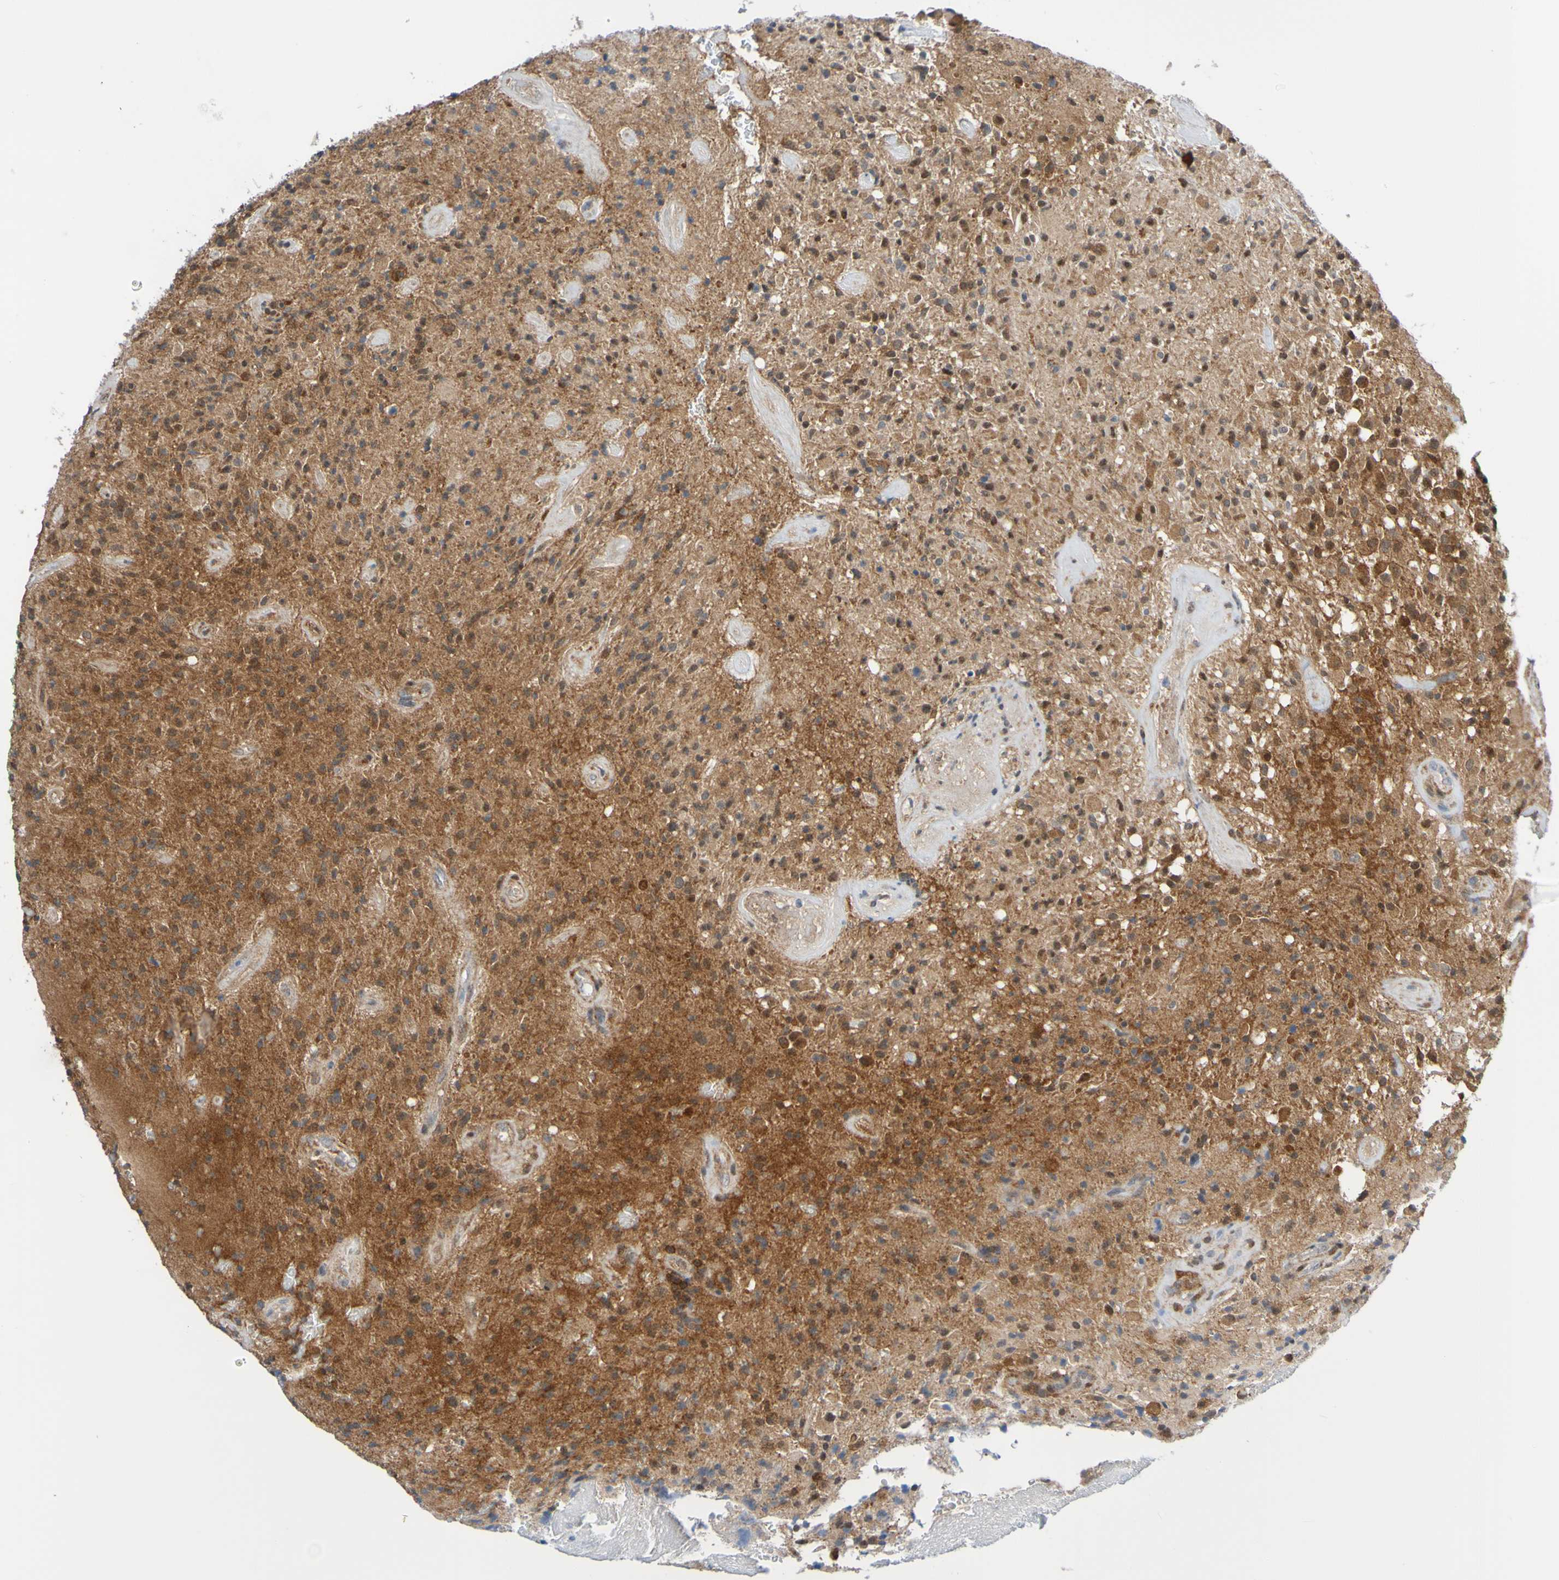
{"staining": {"intensity": "moderate", "quantity": ">75%", "location": "cytoplasmic/membranous"}, "tissue": "glioma", "cell_type": "Tumor cells", "image_type": "cancer", "snomed": [{"axis": "morphology", "description": "Glioma, malignant, High grade"}, {"axis": "topography", "description": "Brain"}], "caption": "Moderate cytoplasmic/membranous positivity for a protein is appreciated in about >75% of tumor cells of glioma using IHC.", "gene": "ATIC", "patient": {"sex": "male", "age": 71}}